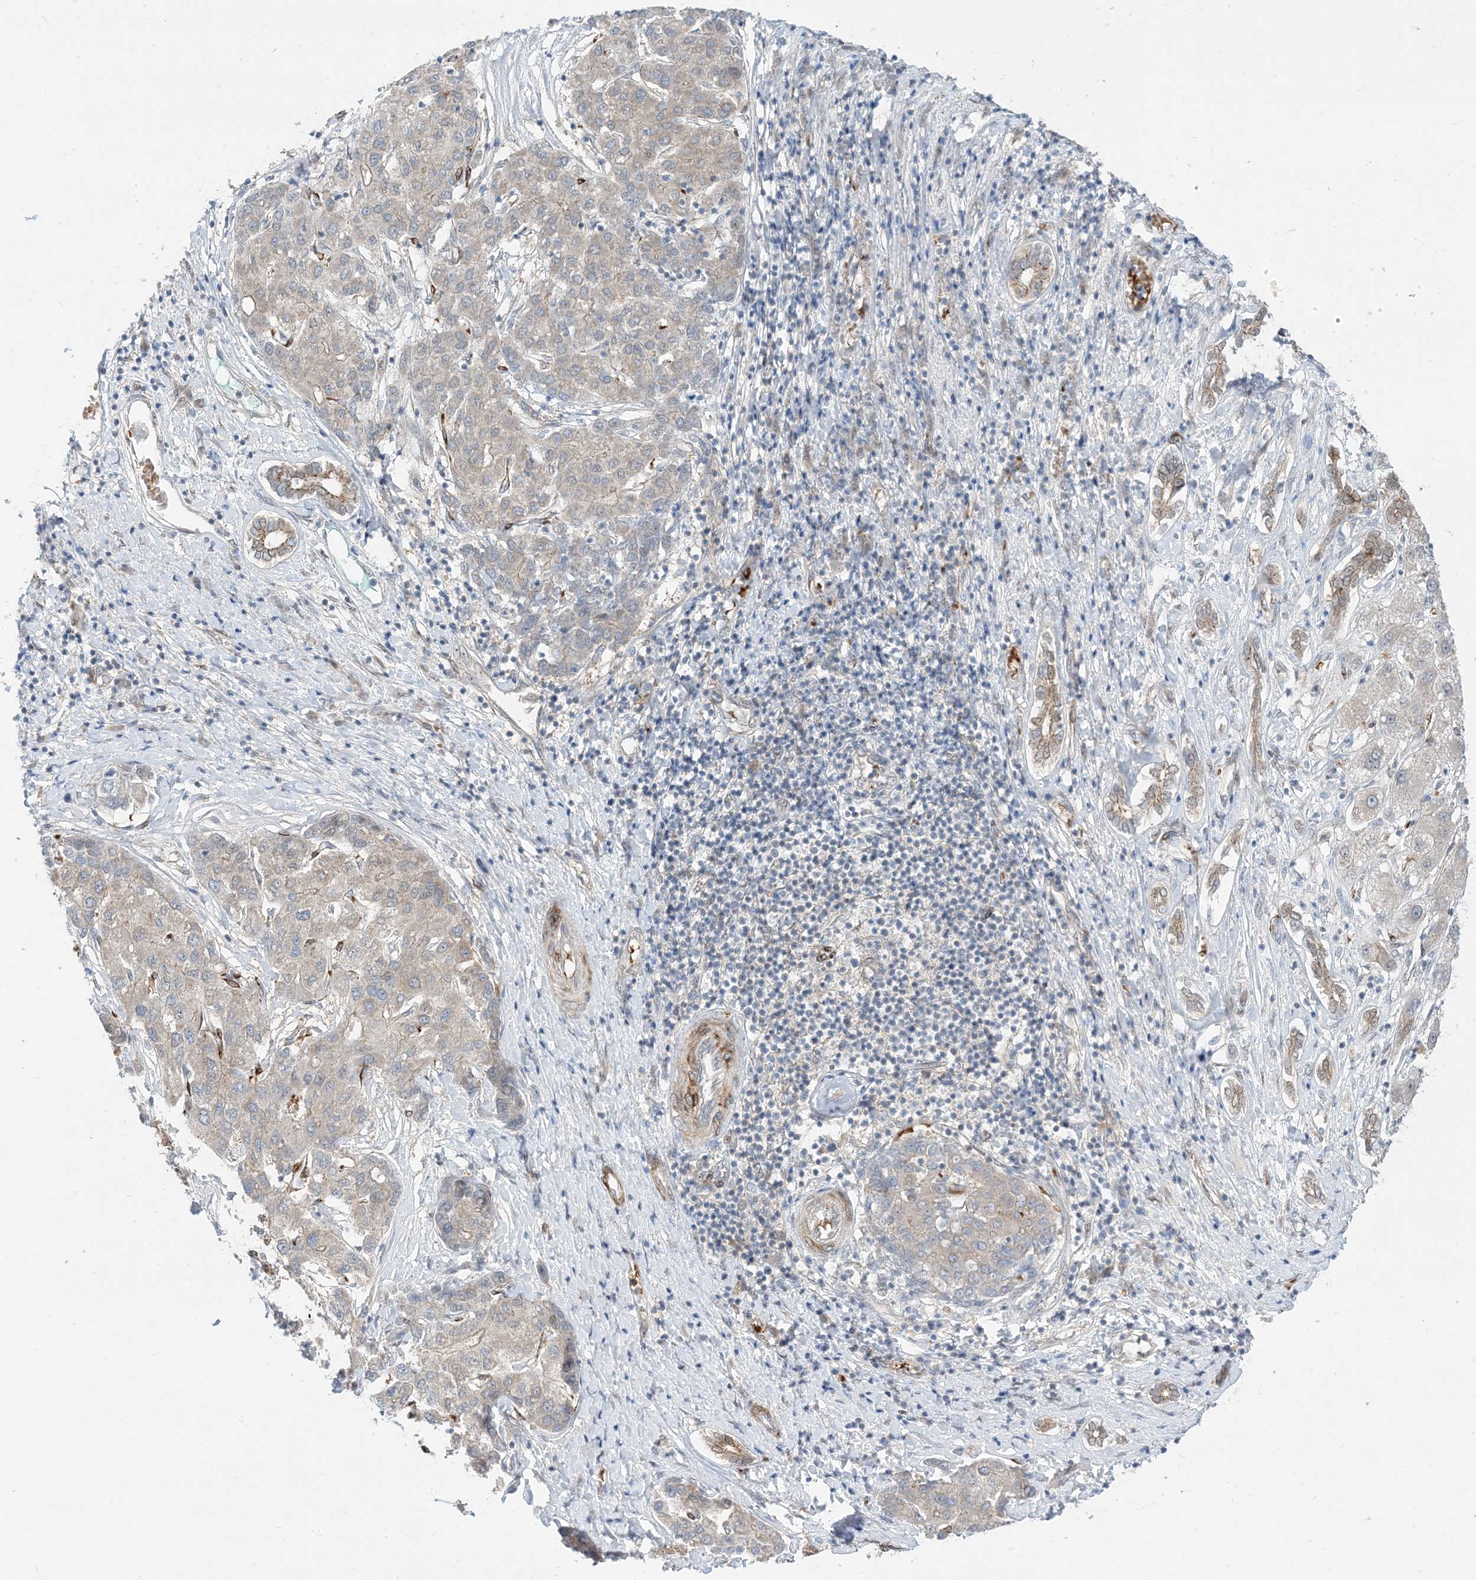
{"staining": {"intensity": "negative", "quantity": "none", "location": "none"}, "tissue": "liver cancer", "cell_type": "Tumor cells", "image_type": "cancer", "snomed": [{"axis": "morphology", "description": "Carcinoma, Hepatocellular, NOS"}, {"axis": "topography", "description": "Liver"}], "caption": "A high-resolution histopathology image shows immunohistochemistry staining of liver hepatocellular carcinoma, which reveals no significant positivity in tumor cells.", "gene": "RIN1", "patient": {"sex": "male", "age": 65}}